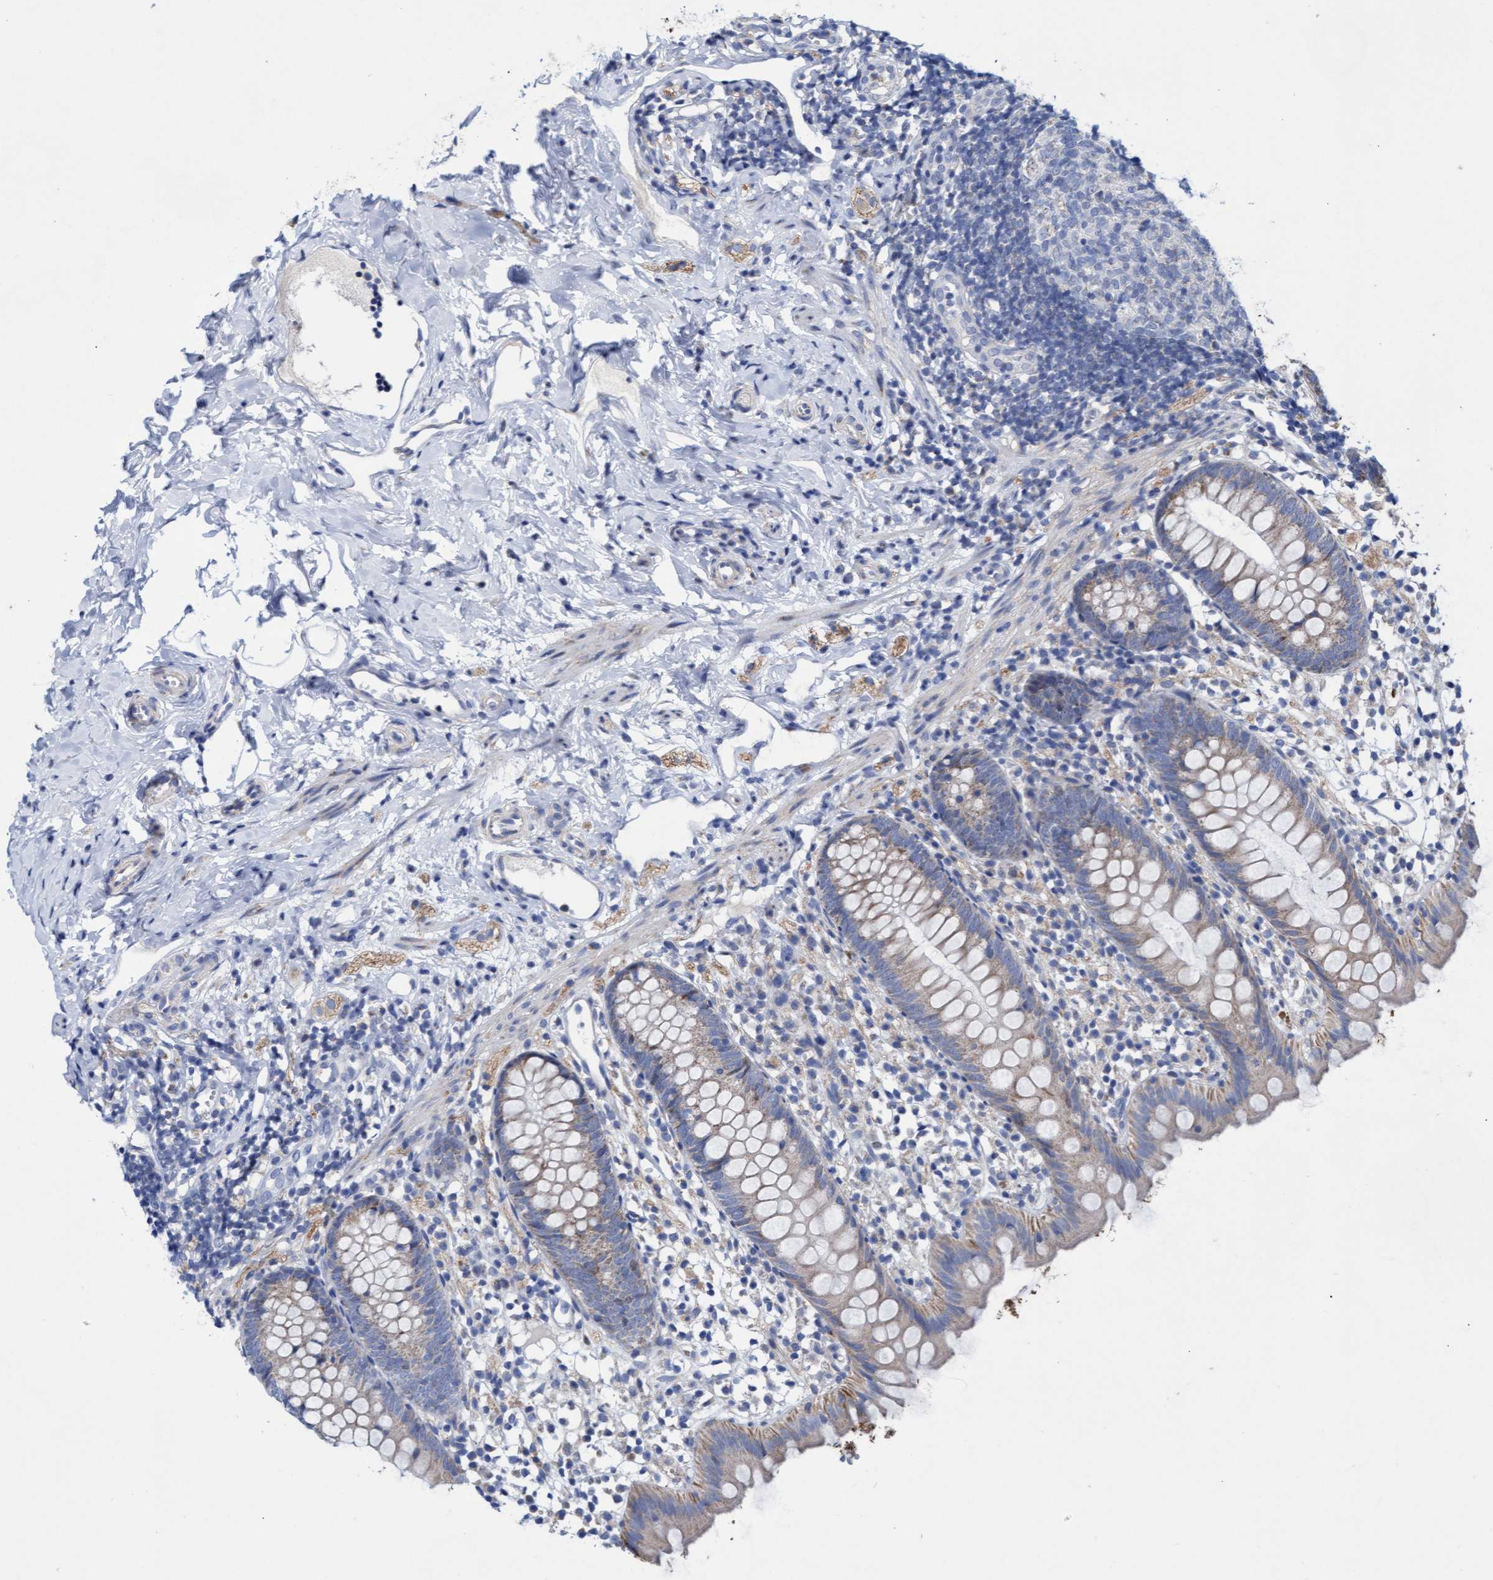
{"staining": {"intensity": "moderate", "quantity": ">75%", "location": "cytoplasmic/membranous"}, "tissue": "appendix", "cell_type": "Glandular cells", "image_type": "normal", "snomed": [{"axis": "morphology", "description": "Normal tissue, NOS"}, {"axis": "topography", "description": "Appendix"}], "caption": "A histopathology image of human appendix stained for a protein exhibits moderate cytoplasmic/membranous brown staining in glandular cells. The staining was performed using DAB to visualize the protein expression in brown, while the nuclei were stained in blue with hematoxylin (Magnification: 20x).", "gene": "ZNF750", "patient": {"sex": "female", "age": 20}}